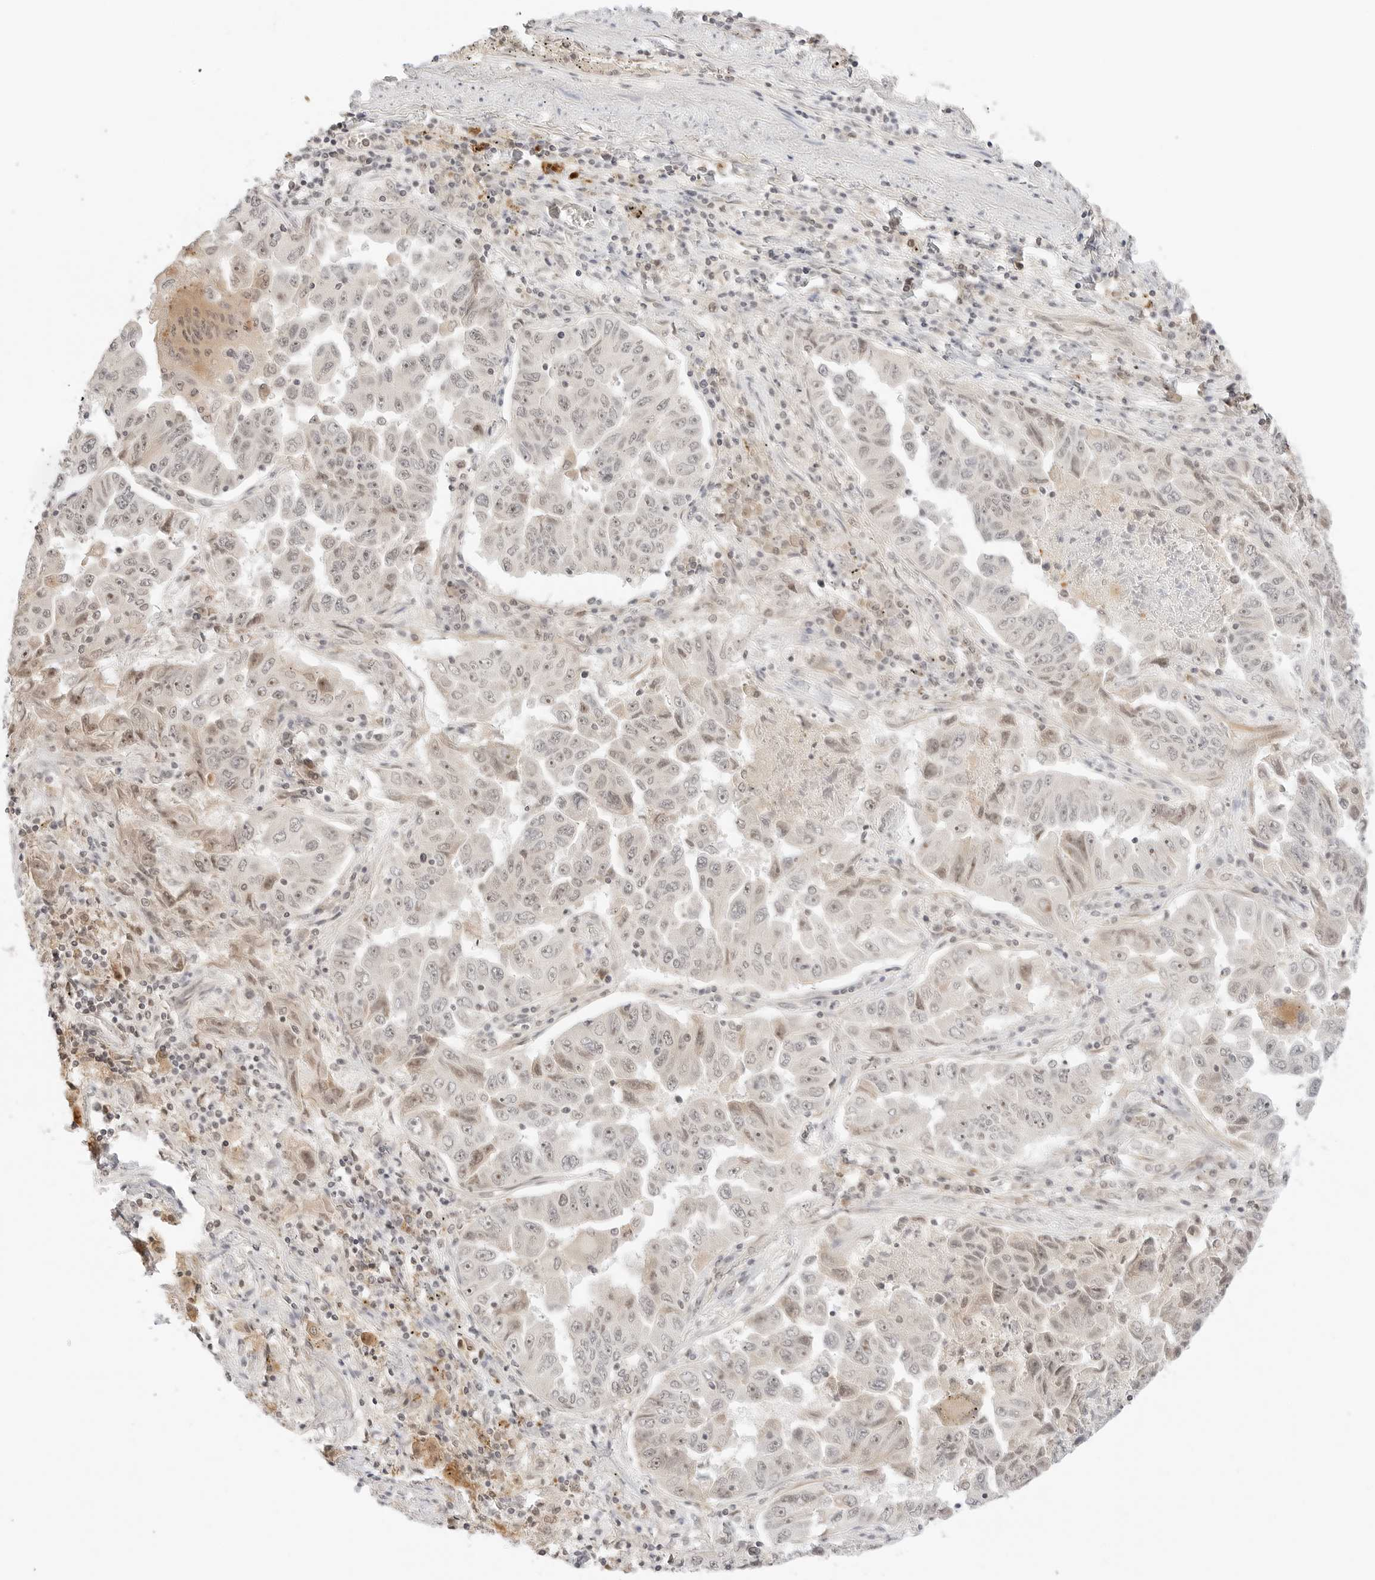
{"staining": {"intensity": "moderate", "quantity": "<25%", "location": "nuclear"}, "tissue": "lung cancer", "cell_type": "Tumor cells", "image_type": "cancer", "snomed": [{"axis": "morphology", "description": "Adenocarcinoma, NOS"}, {"axis": "topography", "description": "Lung"}], "caption": "Tumor cells demonstrate low levels of moderate nuclear expression in about <25% of cells in lung adenocarcinoma.", "gene": "RPS6KL1", "patient": {"sex": "female", "age": 51}}